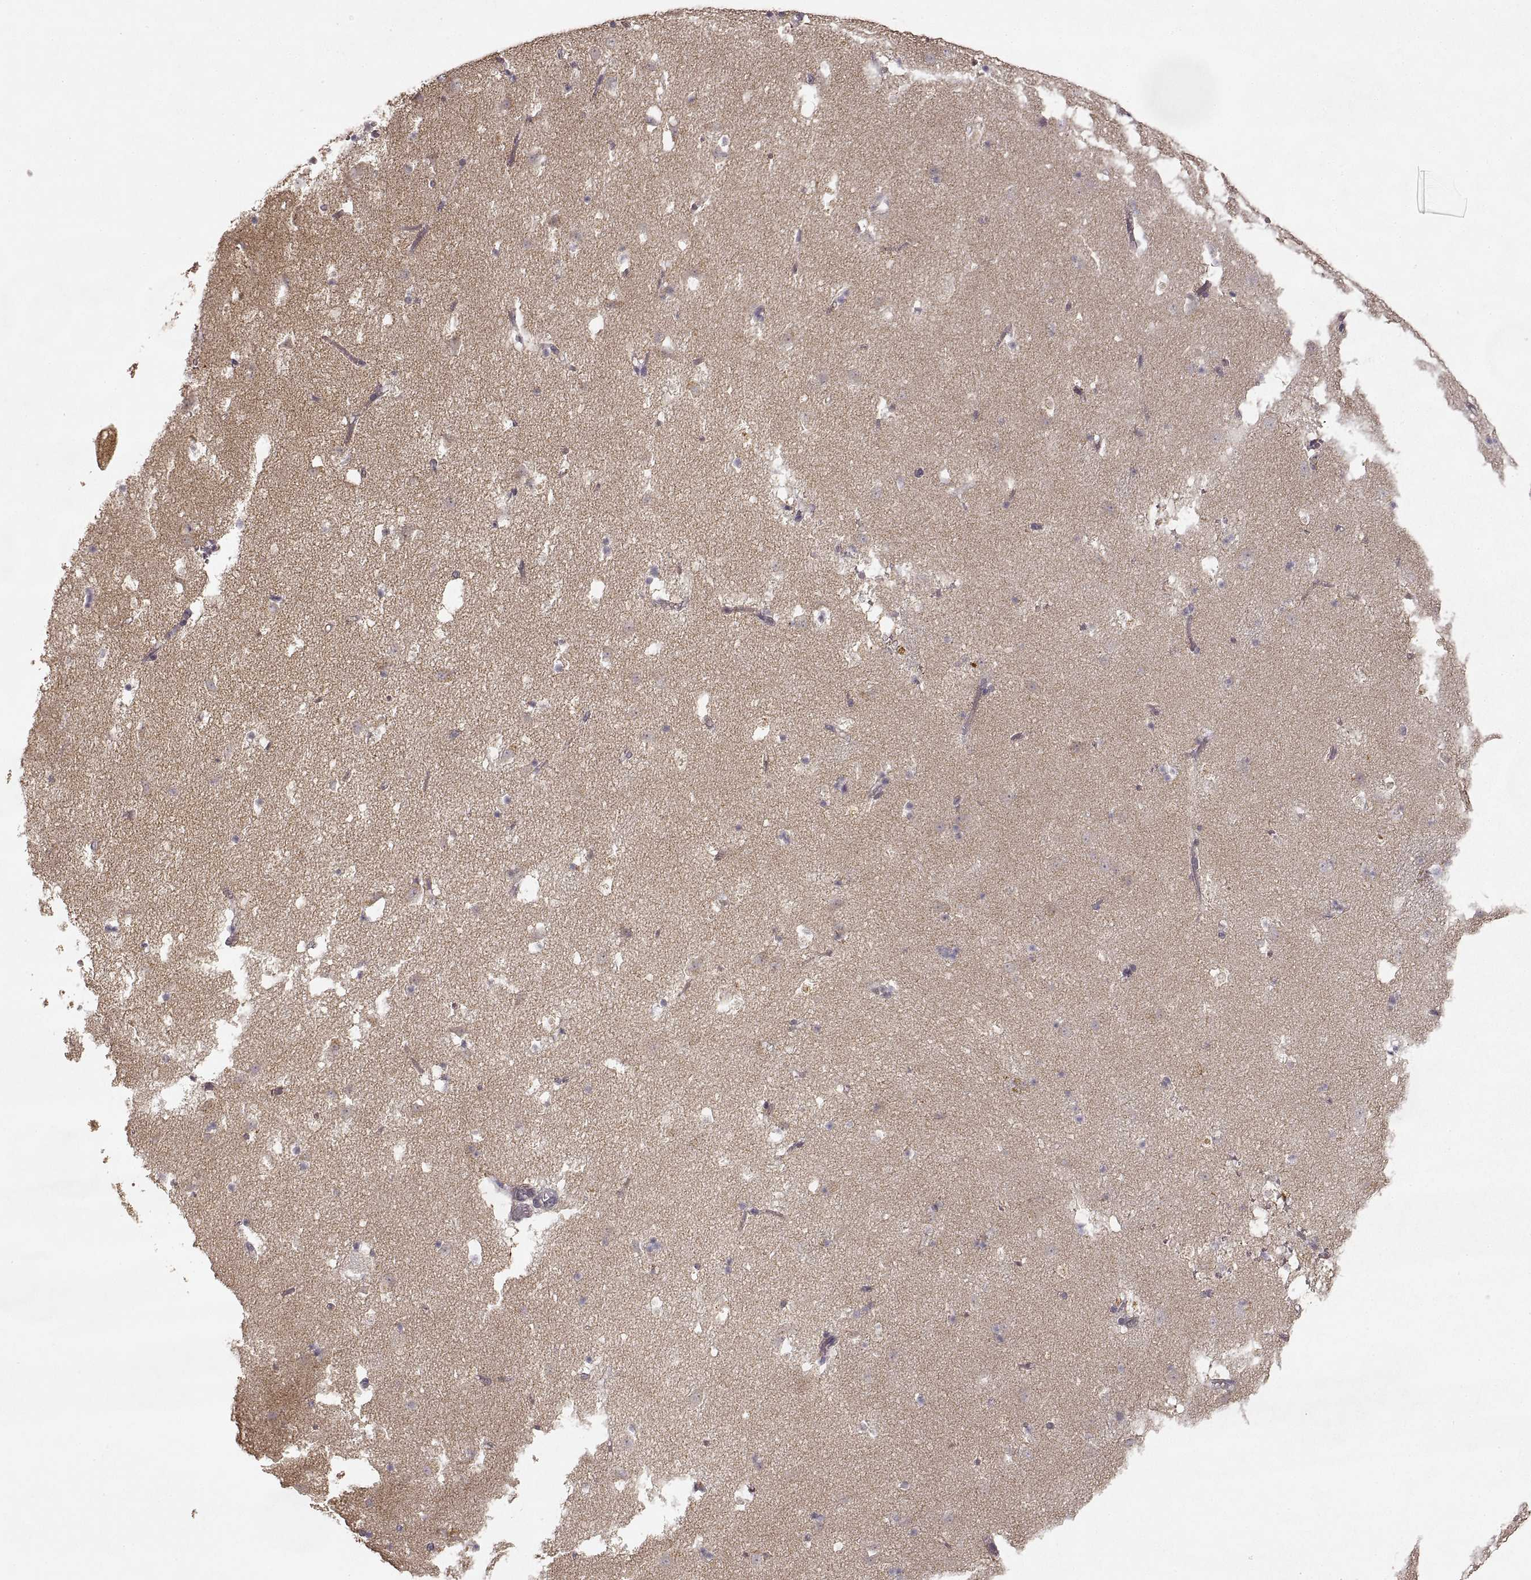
{"staining": {"intensity": "negative", "quantity": "none", "location": "none"}, "tissue": "caudate", "cell_type": "Glial cells", "image_type": "normal", "snomed": [{"axis": "morphology", "description": "Normal tissue, NOS"}, {"axis": "topography", "description": "Lateral ventricle wall"}], "caption": "This is an immunohistochemistry photomicrograph of normal caudate. There is no positivity in glial cells.", "gene": "LAMC2", "patient": {"sex": "female", "age": 42}}